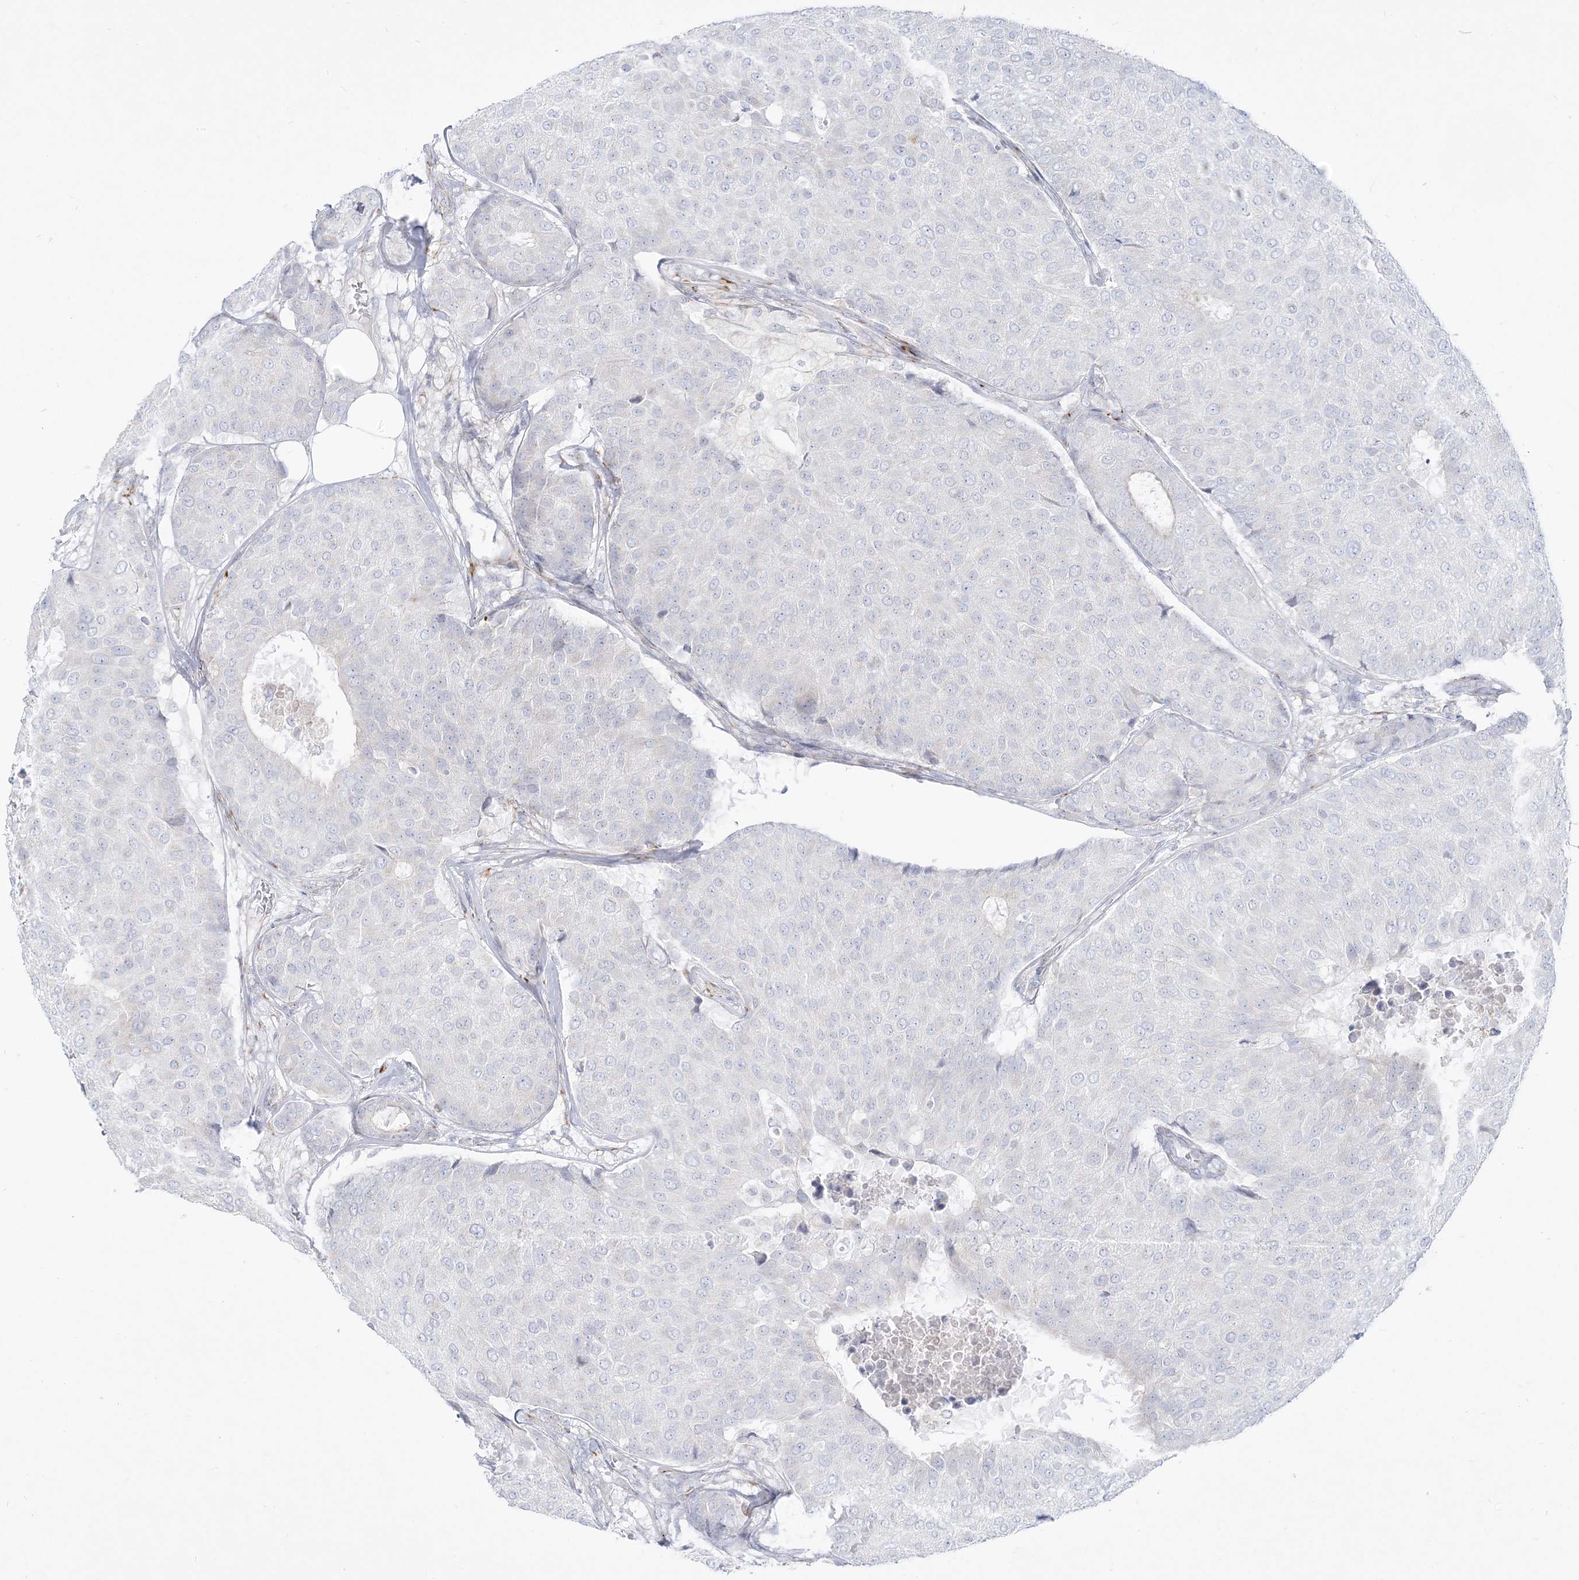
{"staining": {"intensity": "negative", "quantity": "none", "location": "none"}, "tissue": "breast cancer", "cell_type": "Tumor cells", "image_type": "cancer", "snomed": [{"axis": "morphology", "description": "Duct carcinoma"}, {"axis": "topography", "description": "Breast"}], "caption": "The photomicrograph shows no staining of tumor cells in breast cancer.", "gene": "GPAT2", "patient": {"sex": "female", "age": 75}}